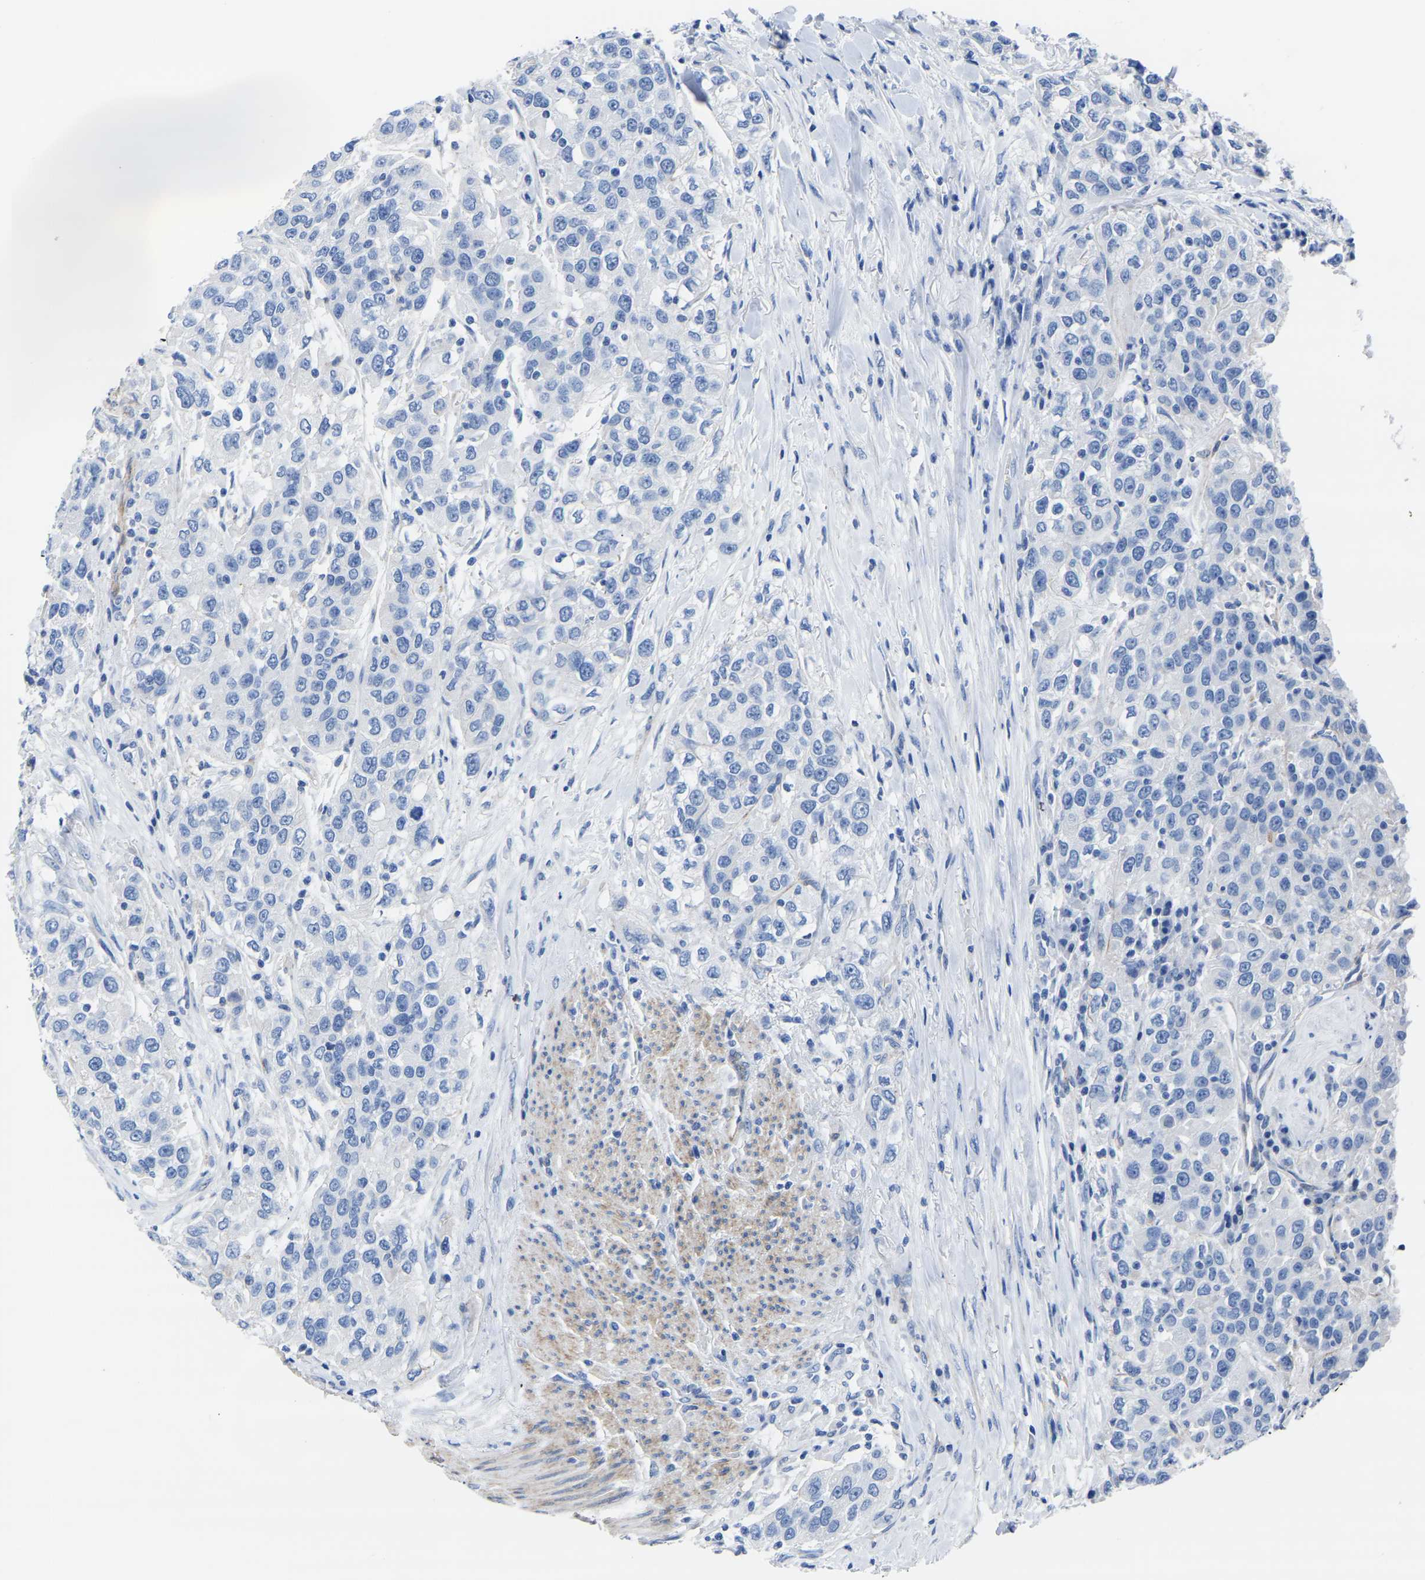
{"staining": {"intensity": "negative", "quantity": "none", "location": "none"}, "tissue": "urothelial cancer", "cell_type": "Tumor cells", "image_type": "cancer", "snomed": [{"axis": "morphology", "description": "Urothelial carcinoma, High grade"}, {"axis": "topography", "description": "Urinary bladder"}], "caption": "Immunohistochemistry (IHC) image of neoplastic tissue: human urothelial cancer stained with DAB (3,3'-diaminobenzidine) reveals no significant protein expression in tumor cells.", "gene": "SLC45A3", "patient": {"sex": "female", "age": 80}}